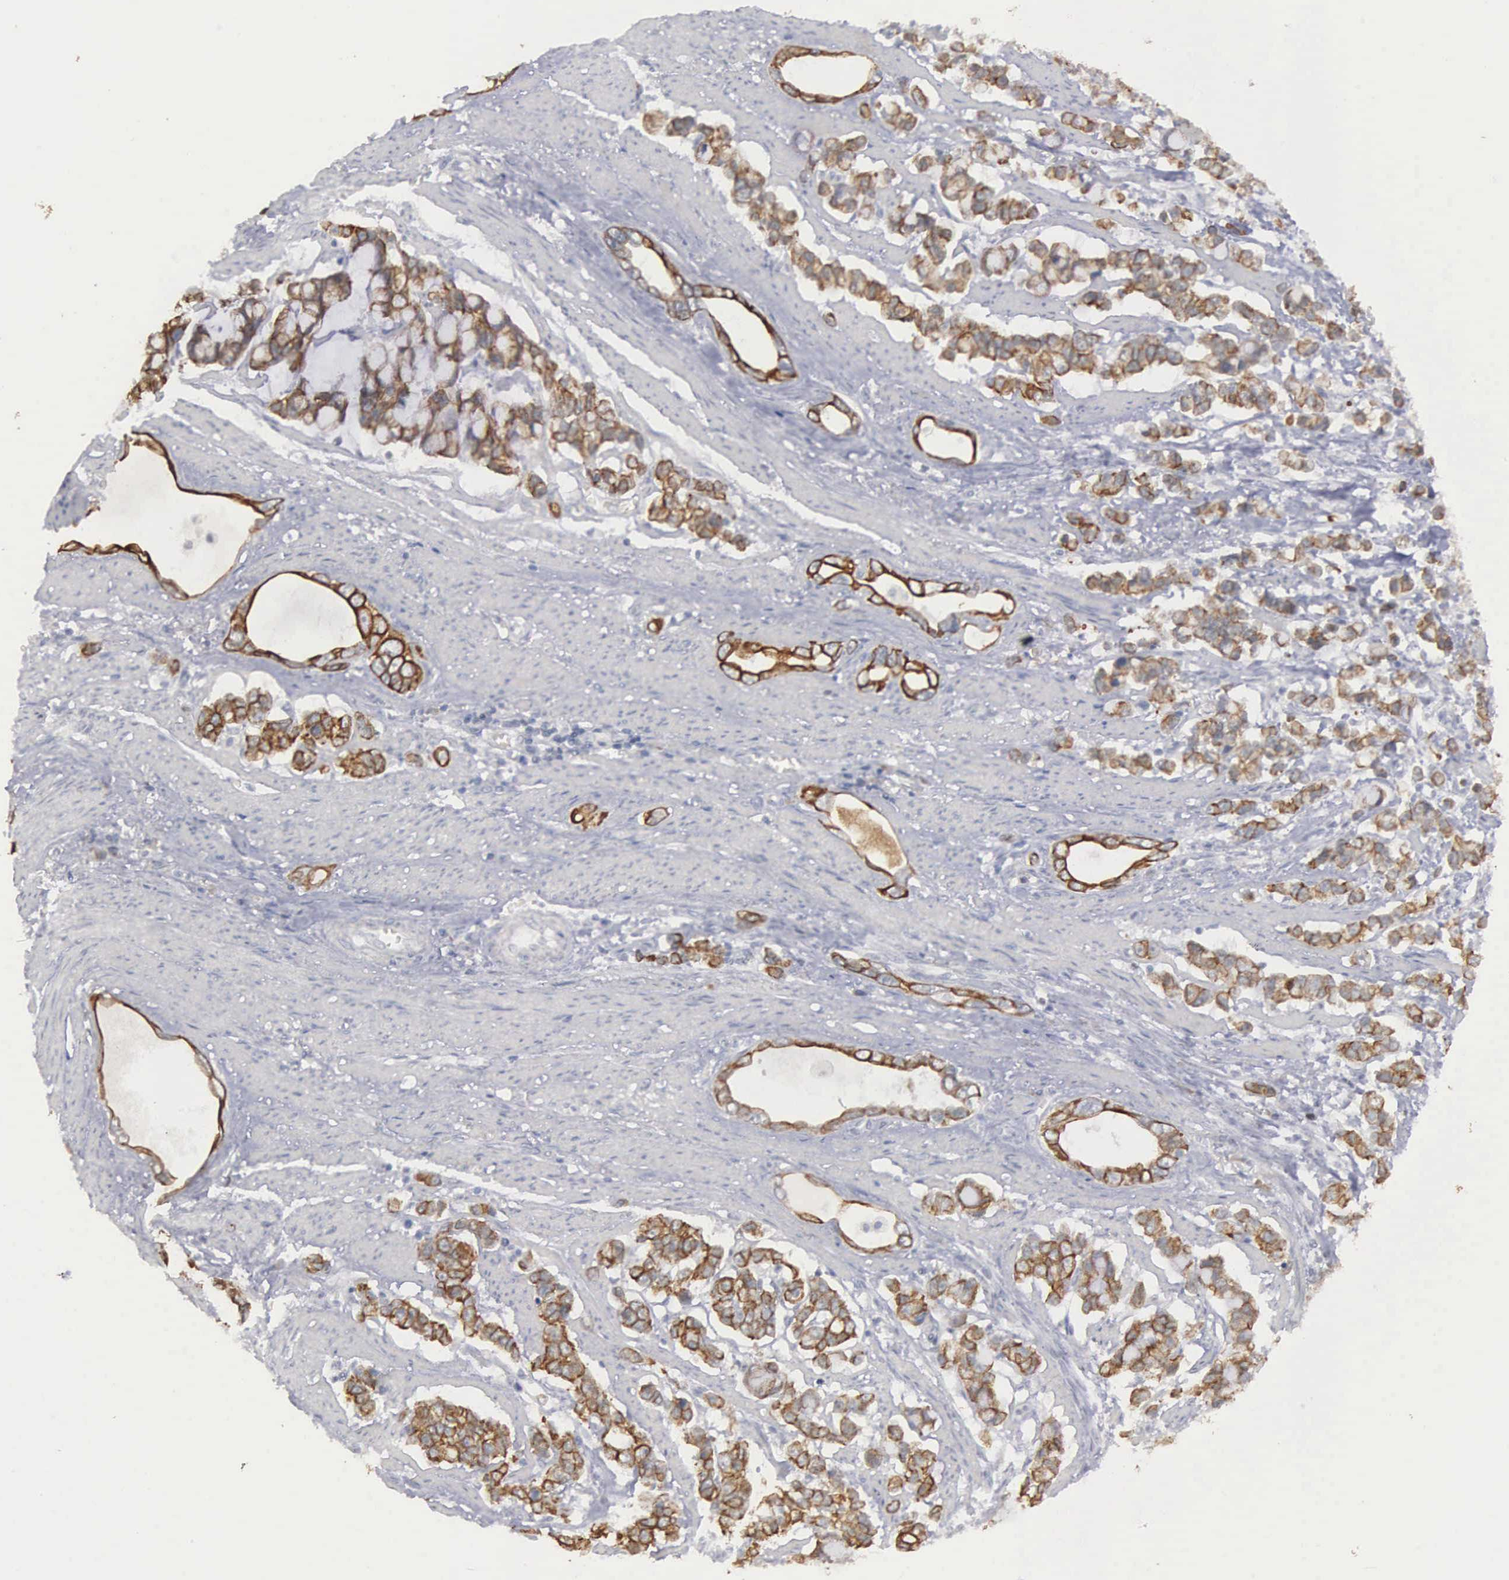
{"staining": {"intensity": "moderate", "quantity": "25%-75%", "location": "cytoplasmic/membranous"}, "tissue": "stomach cancer", "cell_type": "Tumor cells", "image_type": "cancer", "snomed": [{"axis": "morphology", "description": "Adenocarcinoma, NOS"}, {"axis": "topography", "description": "Stomach"}], "caption": "Protein expression analysis of adenocarcinoma (stomach) demonstrates moderate cytoplasmic/membranous staining in approximately 25%-75% of tumor cells. (brown staining indicates protein expression, while blue staining denotes nuclei).", "gene": "WDR89", "patient": {"sex": "male", "age": 78}}